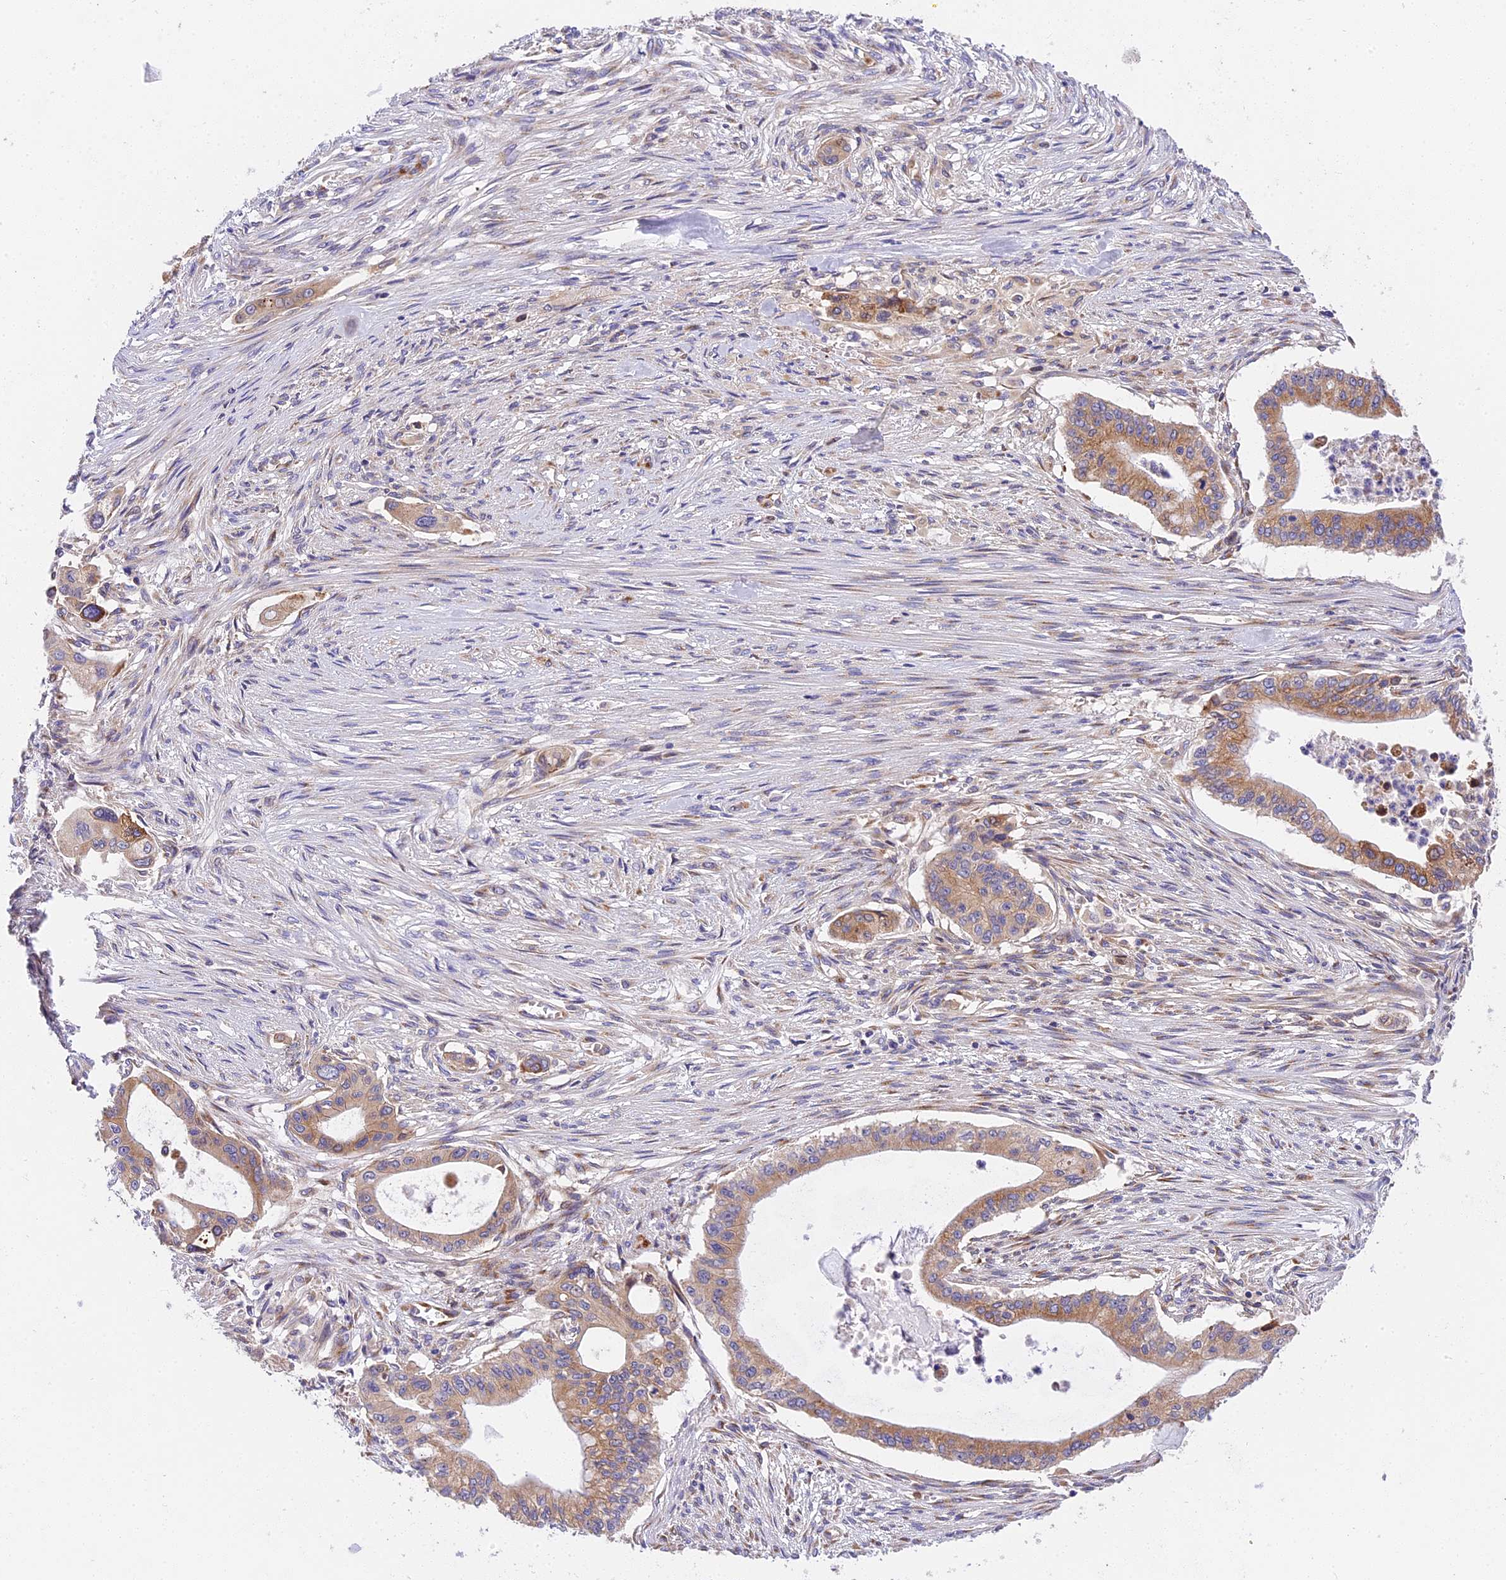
{"staining": {"intensity": "moderate", "quantity": "25%-75%", "location": "cytoplasmic/membranous"}, "tissue": "pancreatic cancer", "cell_type": "Tumor cells", "image_type": "cancer", "snomed": [{"axis": "morphology", "description": "Adenocarcinoma, NOS"}, {"axis": "topography", "description": "Pancreas"}], "caption": "Tumor cells exhibit medium levels of moderate cytoplasmic/membranous positivity in about 25%-75% of cells in human pancreatic cancer (adenocarcinoma).", "gene": "MRAS", "patient": {"sex": "male", "age": 46}}